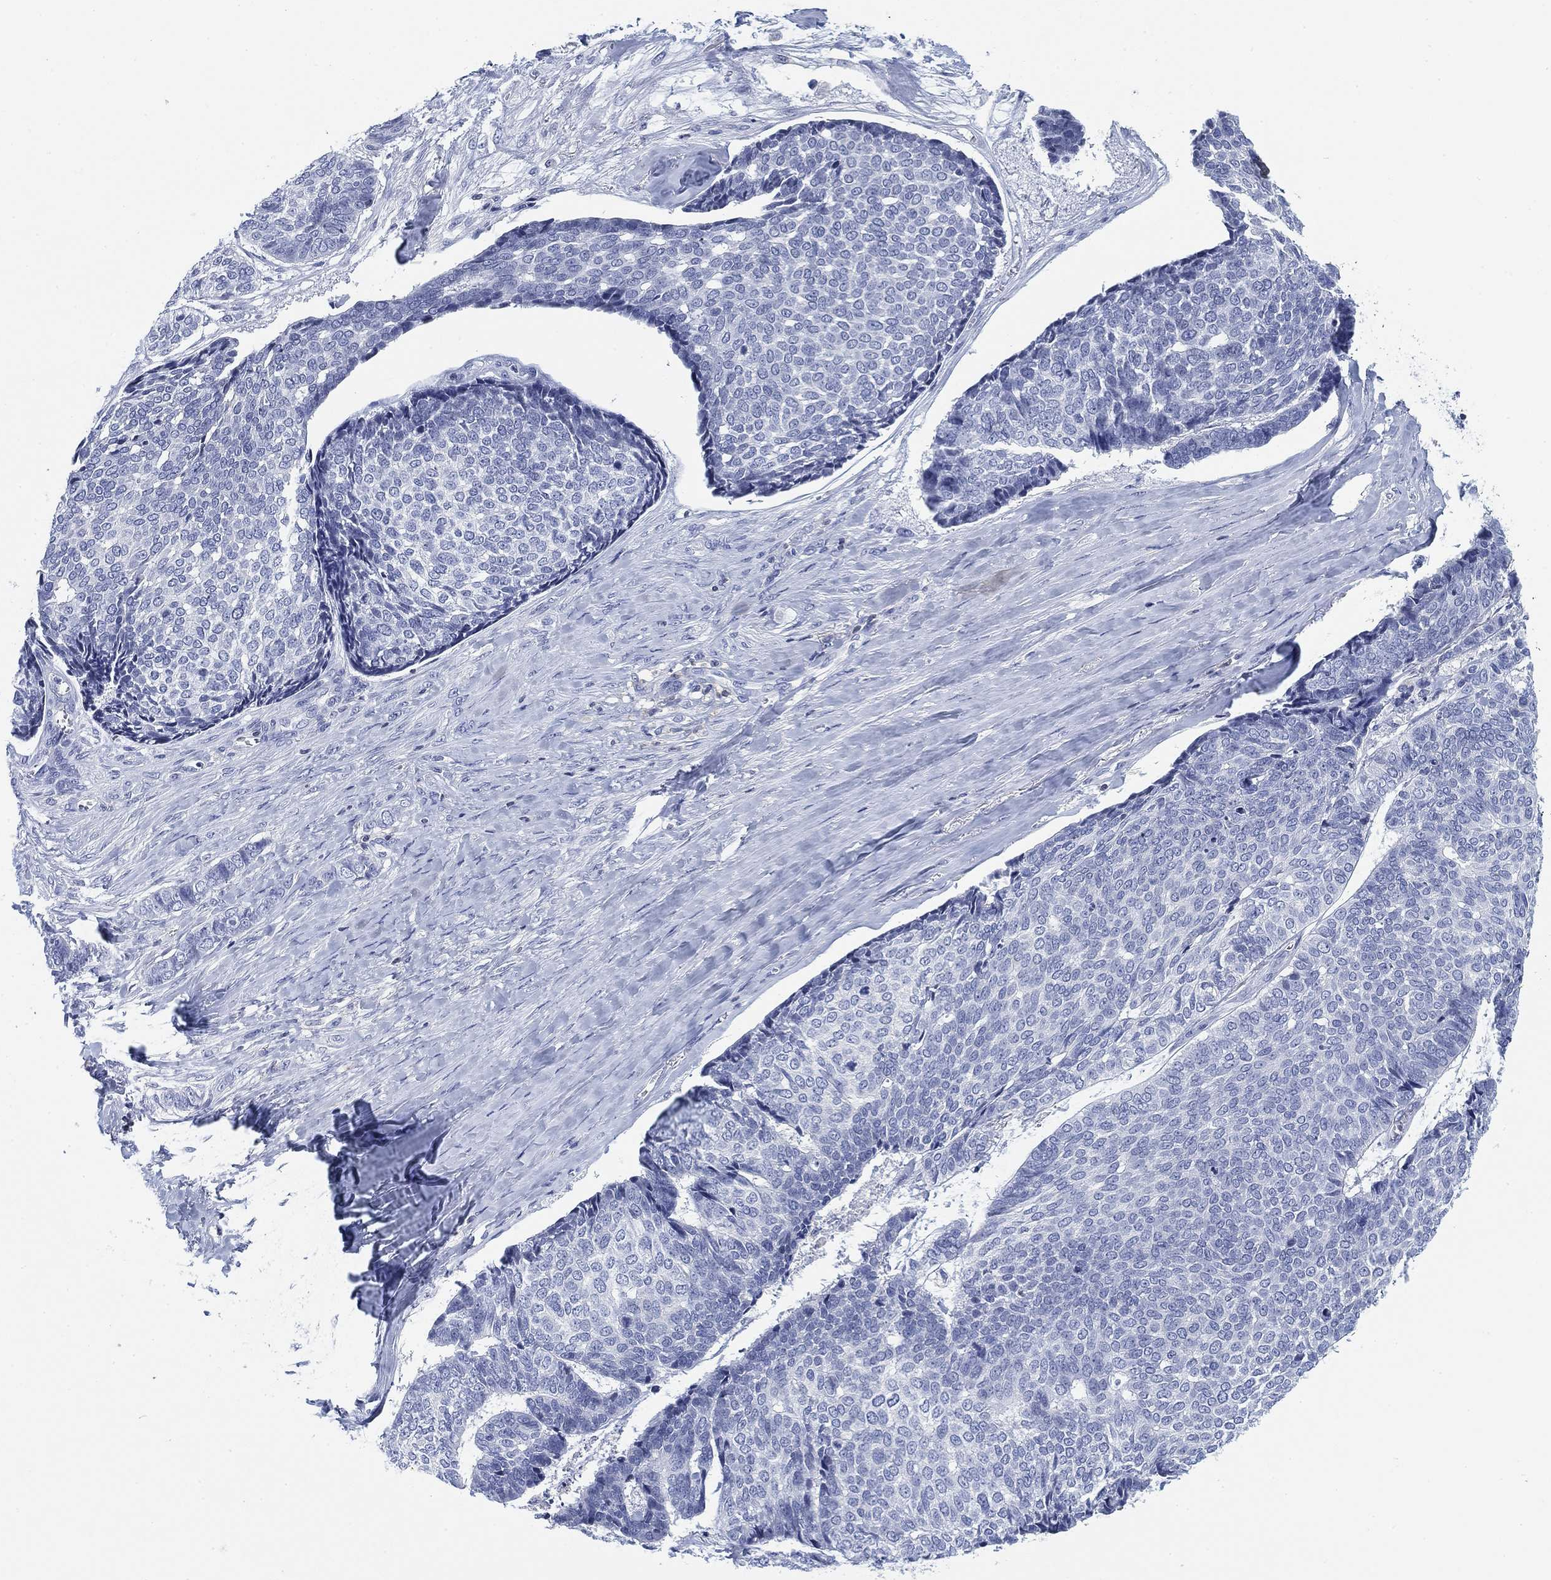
{"staining": {"intensity": "negative", "quantity": "none", "location": "none"}, "tissue": "skin cancer", "cell_type": "Tumor cells", "image_type": "cancer", "snomed": [{"axis": "morphology", "description": "Basal cell carcinoma"}, {"axis": "topography", "description": "Skin"}], "caption": "There is no significant expression in tumor cells of basal cell carcinoma (skin). (Stains: DAB immunohistochemistry with hematoxylin counter stain, Microscopy: brightfield microscopy at high magnification).", "gene": "FYB1", "patient": {"sex": "male", "age": 86}}